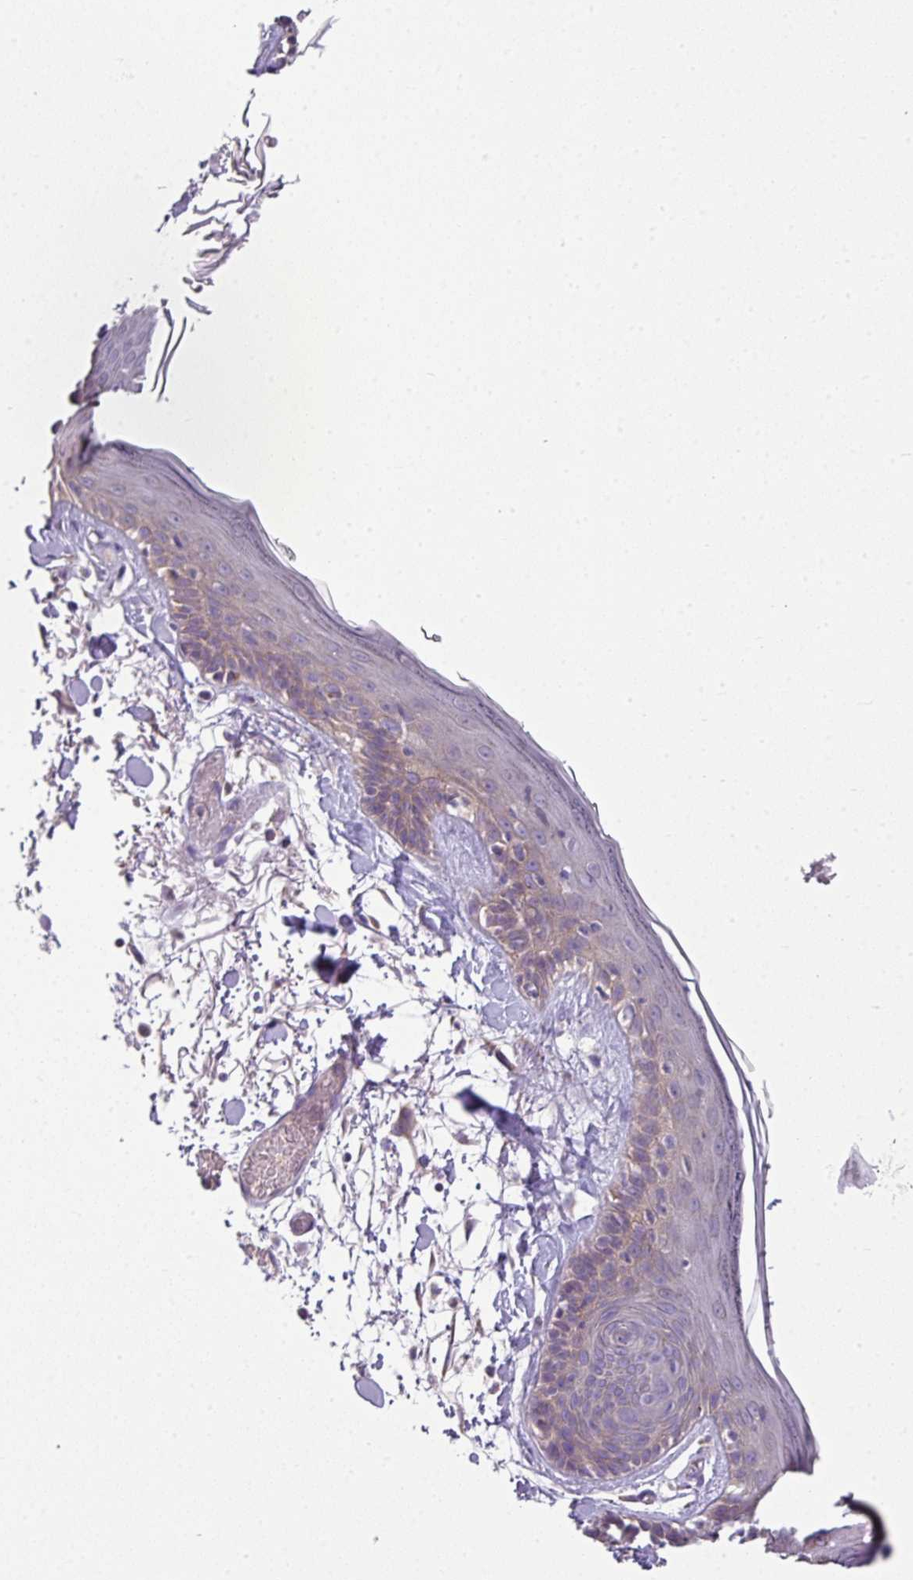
{"staining": {"intensity": "negative", "quantity": "none", "location": "none"}, "tissue": "skin", "cell_type": "Fibroblasts", "image_type": "normal", "snomed": [{"axis": "morphology", "description": "Normal tissue, NOS"}, {"axis": "topography", "description": "Skin"}], "caption": "The immunohistochemistry (IHC) photomicrograph has no significant positivity in fibroblasts of skin.", "gene": "PALS2", "patient": {"sex": "male", "age": 79}}